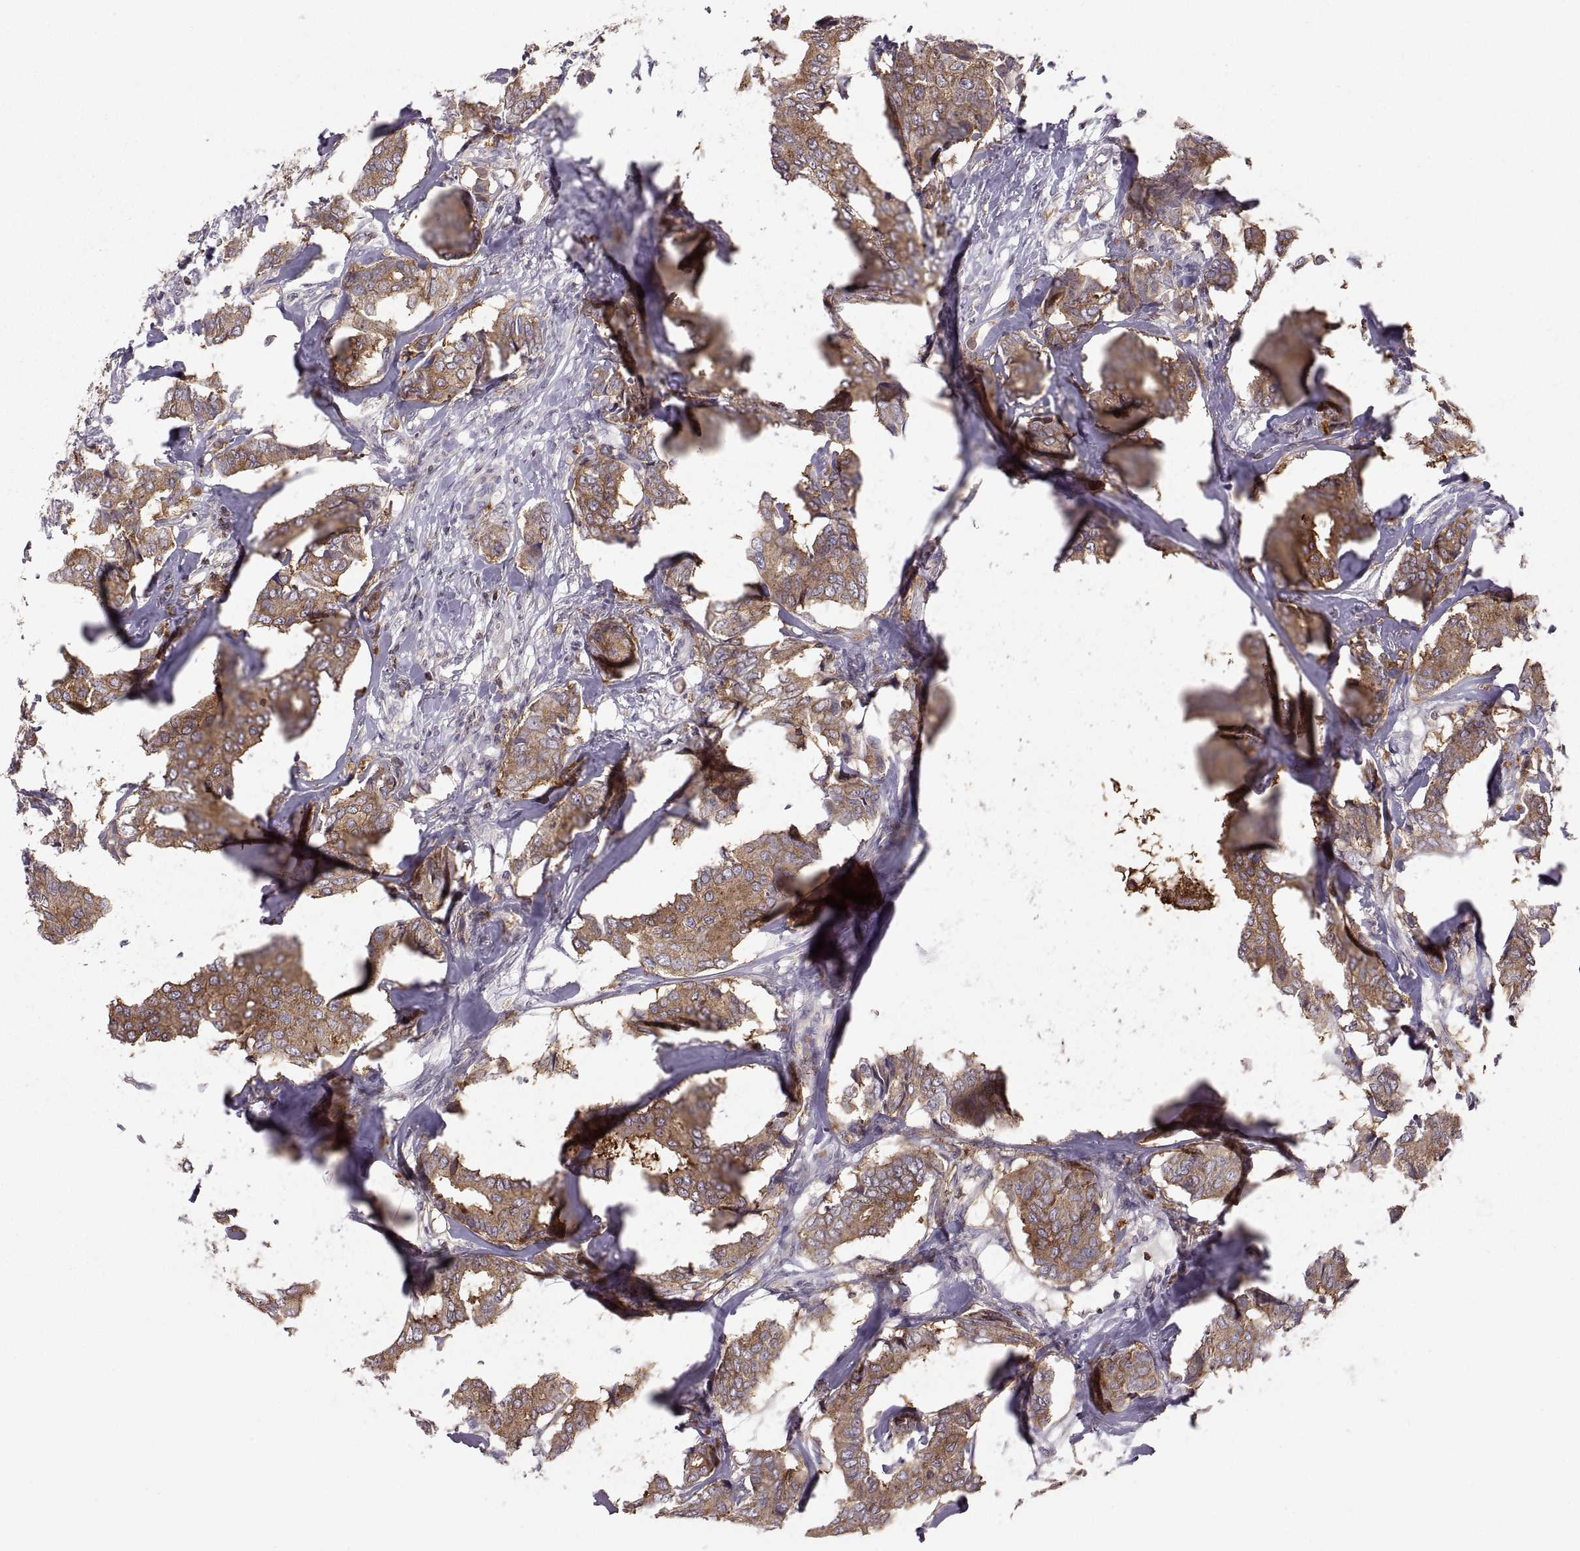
{"staining": {"intensity": "moderate", "quantity": ">75%", "location": "cytoplasmic/membranous"}, "tissue": "breast cancer", "cell_type": "Tumor cells", "image_type": "cancer", "snomed": [{"axis": "morphology", "description": "Duct carcinoma"}, {"axis": "topography", "description": "Breast"}], "caption": "Protein expression by immunohistochemistry shows moderate cytoplasmic/membranous expression in about >75% of tumor cells in intraductal carcinoma (breast).", "gene": "EZR", "patient": {"sex": "female", "age": 75}}